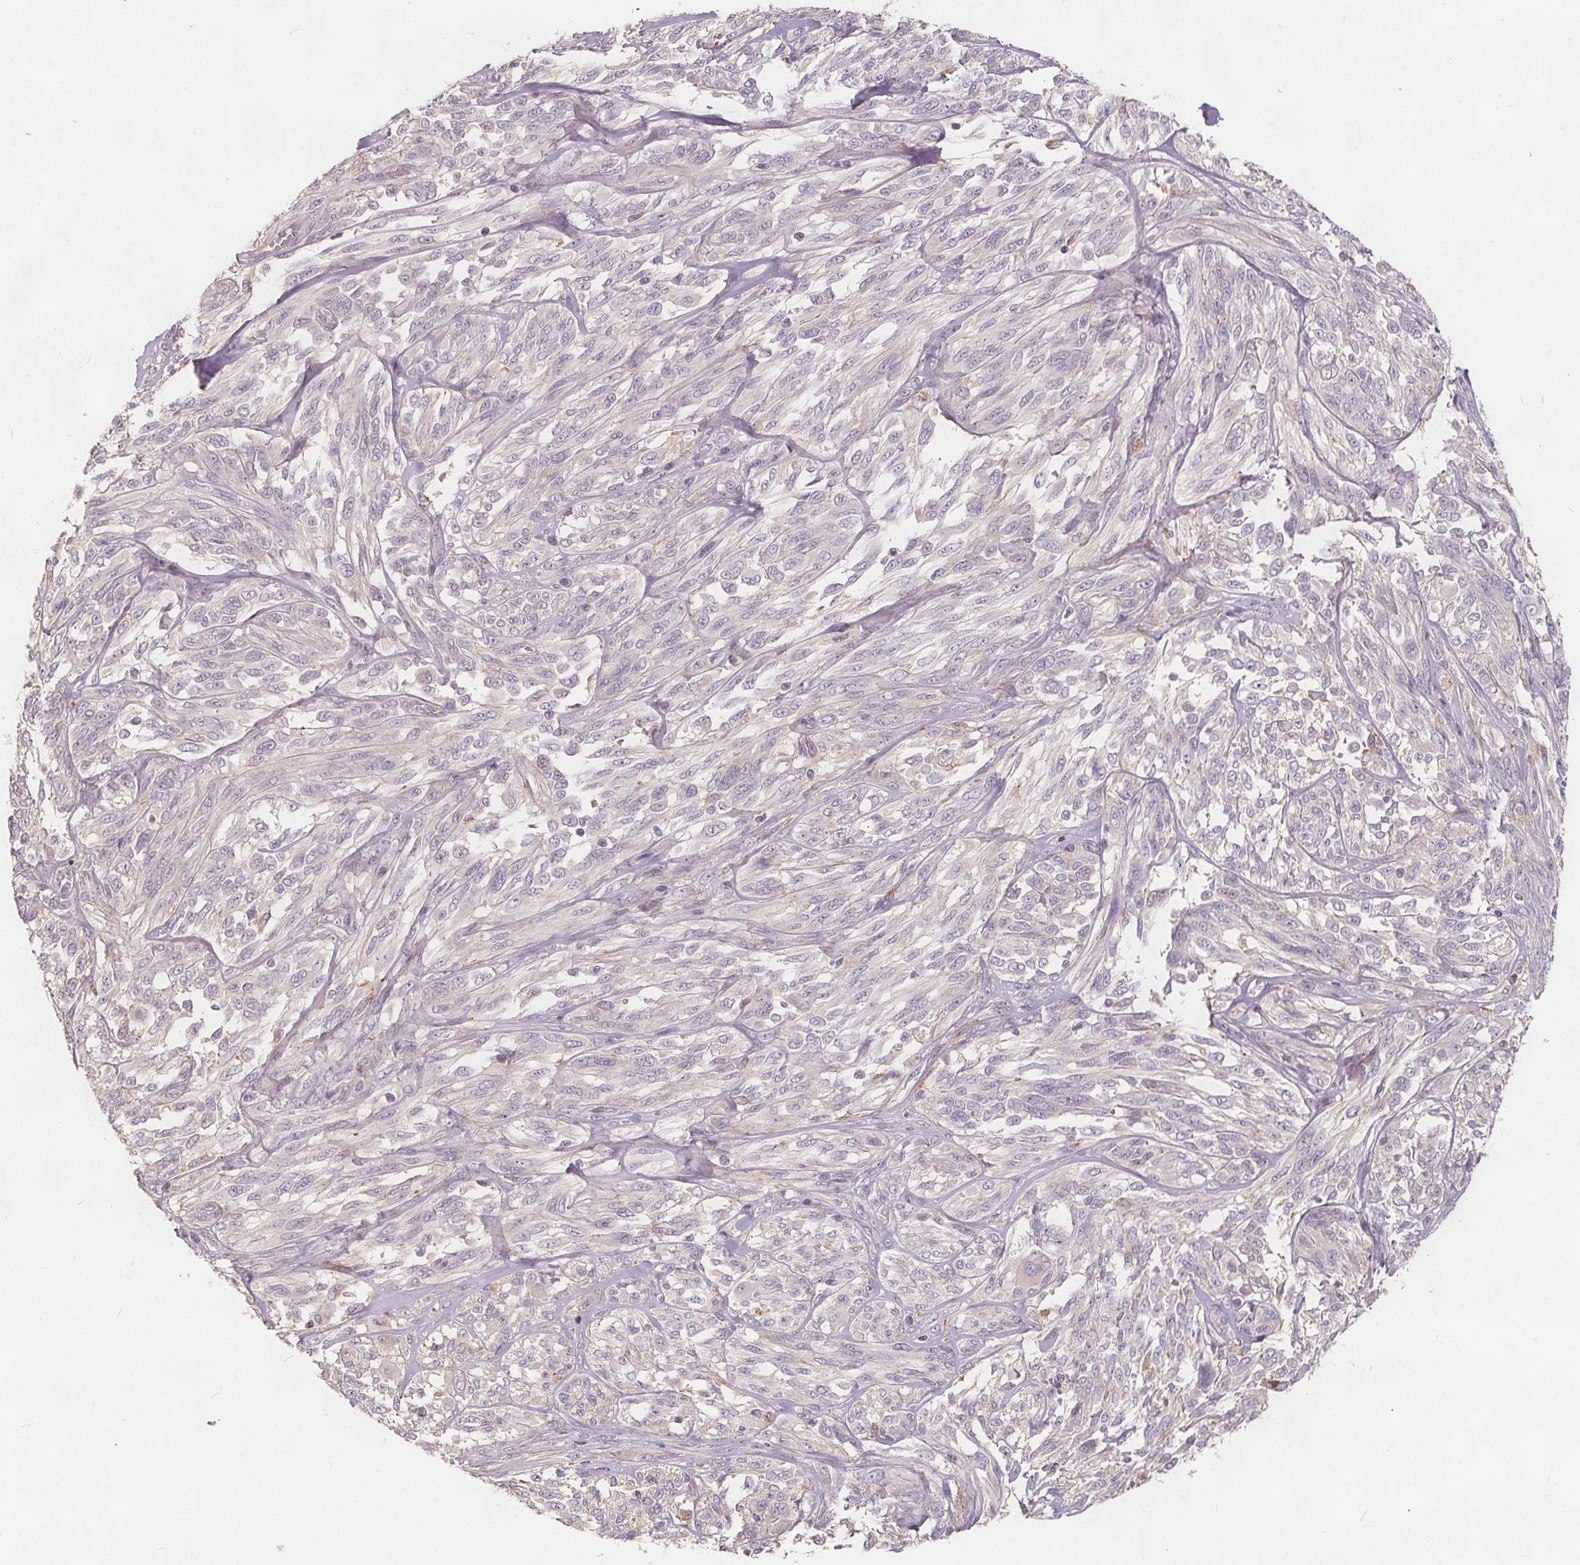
{"staining": {"intensity": "negative", "quantity": "none", "location": "none"}, "tissue": "melanoma", "cell_type": "Tumor cells", "image_type": "cancer", "snomed": [{"axis": "morphology", "description": "Malignant melanoma, NOS"}, {"axis": "topography", "description": "Skin"}], "caption": "High magnification brightfield microscopy of malignant melanoma stained with DAB (brown) and counterstained with hematoxylin (blue): tumor cells show no significant positivity.", "gene": "DRC3", "patient": {"sex": "female", "age": 91}}